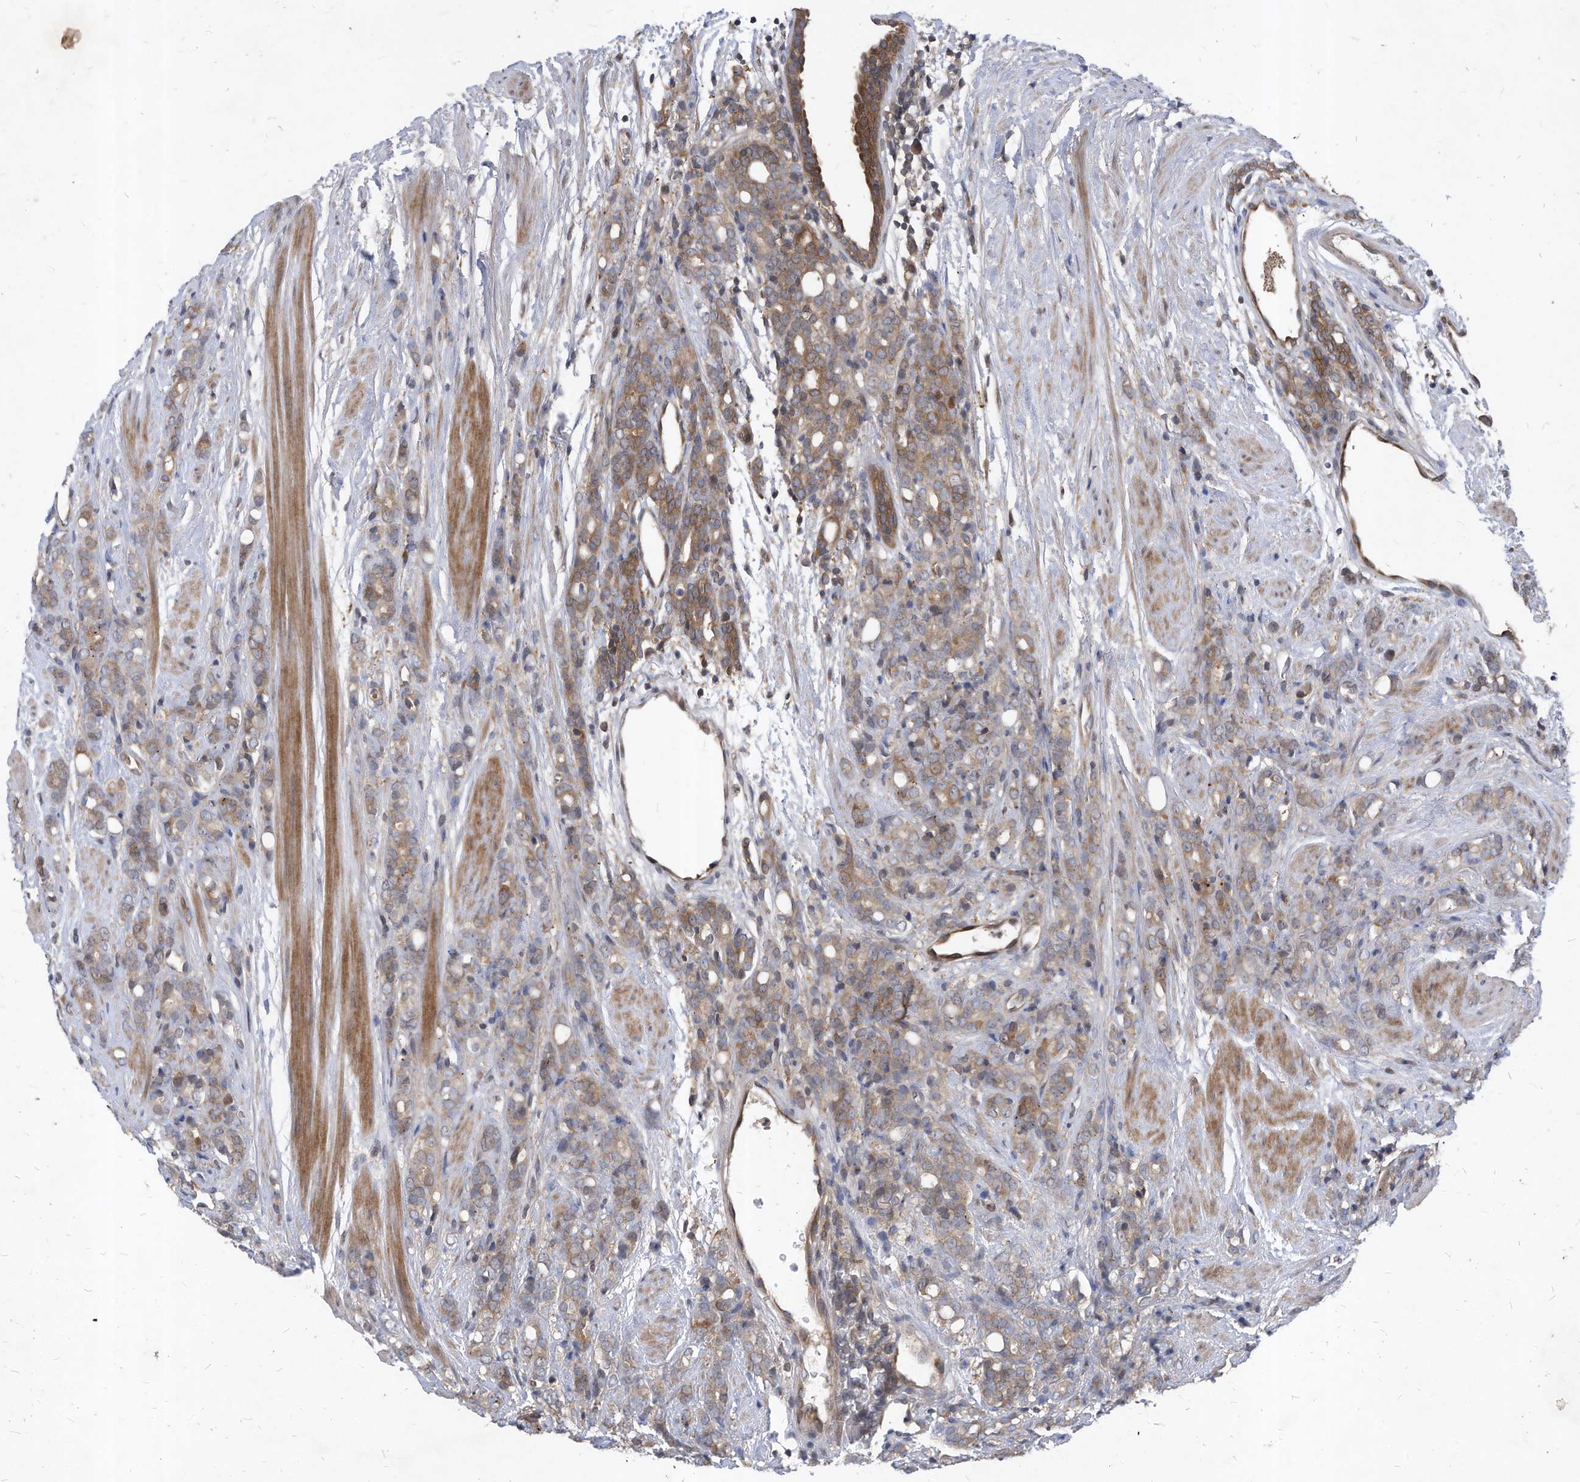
{"staining": {"intensity": "moderate", "quantity": "25%-75%", "location": "cytoplasmic/membranous"}, "tissue": "prostate cancer", "cell_type": "Tumor cells", "image_type": "cancer", "snomed": [{"axis": "morphology", "description": "Adenocarcinoma, High grade"}, {"axis": "topography", "description": "Prostate"}], "caption": "This is an image of immunohistochemistry staining of prostate cancer (high-grade adenocarcinoma), which shows moderate staining in the cytoplasmic/membranous of tumor cells.", "gene": "KPNB1", "patient": {"sex": "male", "age": 62}}